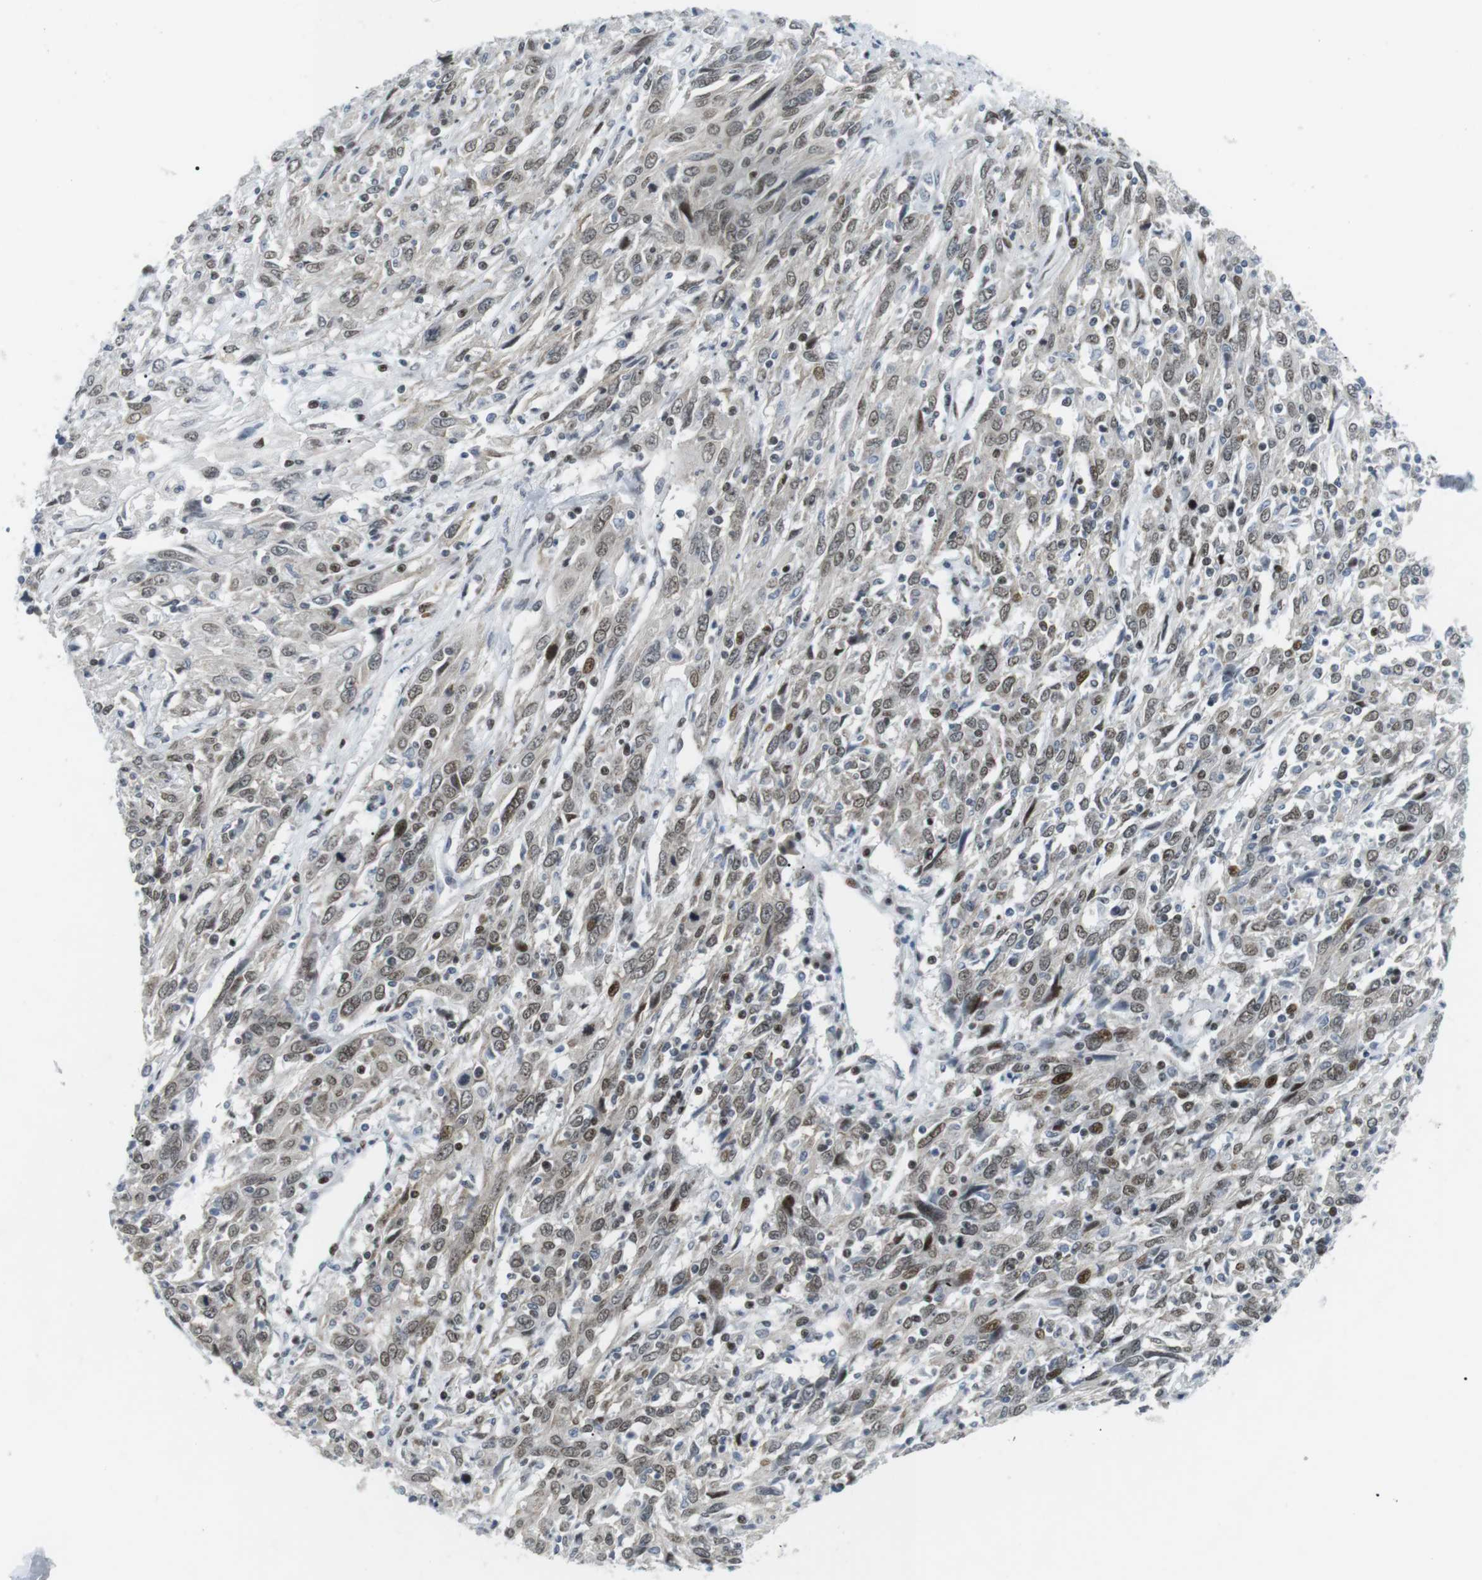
{"staining": {"intensity": "weak", "quantity": ">75%", "location": "nuclear"}, "tissue": "cervical cancer", "cell_type": "Tumor cells", "image_type": "cancer", "snomed": [{"axis": "morphology", "description": "Squamous cell carcinoma, NOS"}, {"axis": "topography", "description": "Cervix"}], "caption": "IHC image of cervical cancer (squamous cell carcinoma) stained for a protein (brown), which shows low levels of weak nuclear positivity in about >75% of tumor cells.", "gene": "CDC27", "patient": {"sex": "female", "age": 46}}